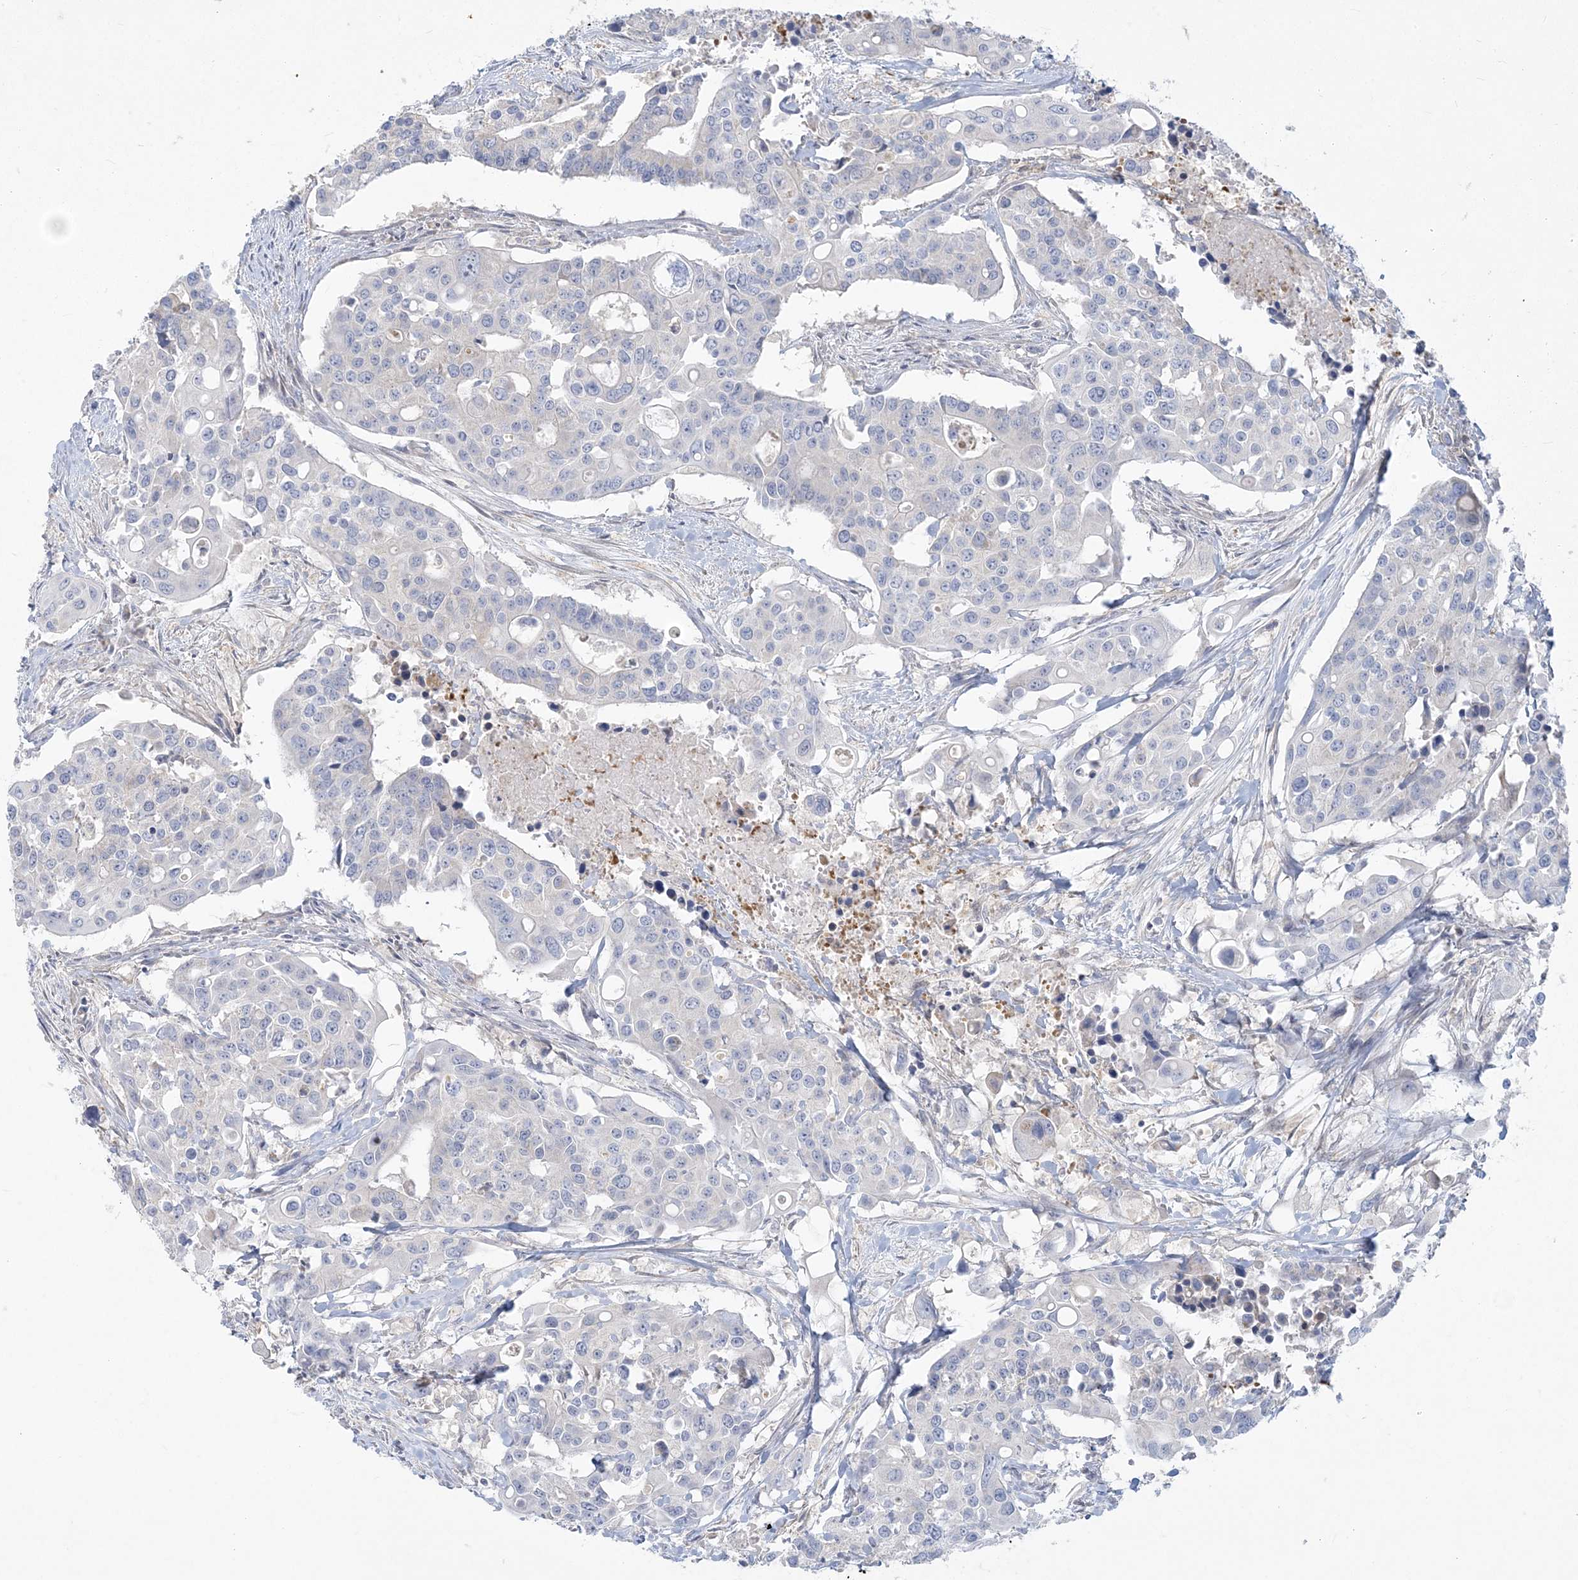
{"staining": {"intensity": "negative", "quantity": "none", "location": "none"}, "tissue": "colorectal cancer", "cell_type": "Tumor cells", "image_type": "cancer", "snomed": [{"axis": "morphology", "description": "Adenocarcinoma, NOS"}, {"axis": "topography", "description": "Colon"}], "caption": "Immunohistochemical staining of human adenocarcinoma (colorectal) displays no significant expression in tumor cells. (Brightfield microscopy of DAB (3,3'-diaminobenzidine) immunohistochemistry at high magnification).", "gene": "ZC3H6", "patient": {"sex": "male", "age": 77}}